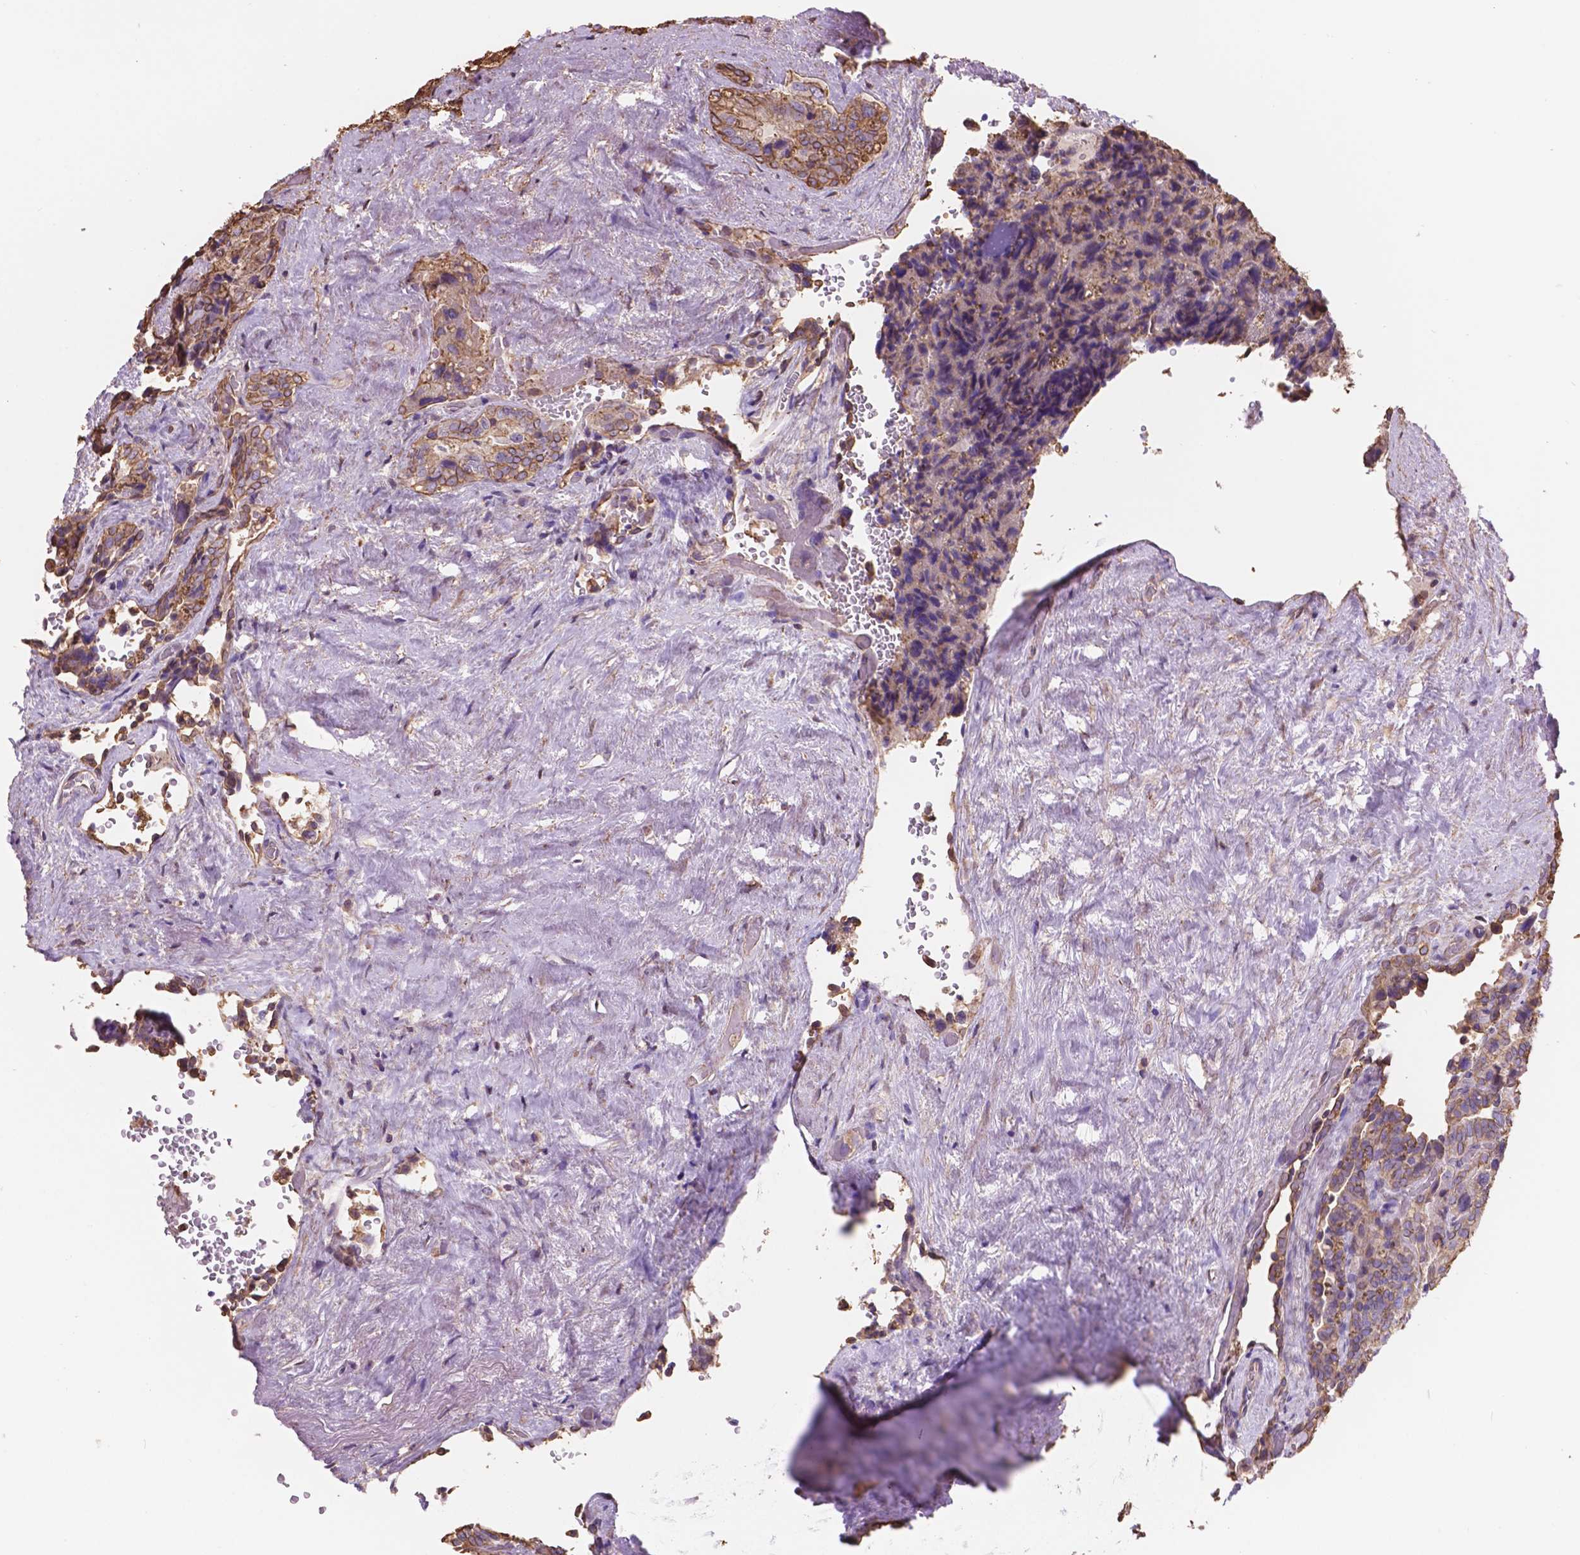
{"staining": {"intensity": "moderate", "quantity": ">75%", "location": "cytoplasmic/membranous"}, "tissue": "seminal vesicle", "cell_type": "Glandular cells", "image_type": "normal", "snomed": [{"axis": "morphology", "description": "Normal tissue, NOS"}, {"axis": "topography", "description": "Seminal veicle"}], "caption": "Immunohistochemical staining of benign human seminal vesicle exhibits >75% levels of moderate cytoplasmic/membranous protein positivity in about >75% of glandular cells. The protein is stained brown, and the nuclei are stained in blue (DAB (3,3'-diaminobenzidine) IHC with brightfield microscopy, high magnification).", "gene": "NIPA2", "patient": {"sex": "male", "age": 69}}